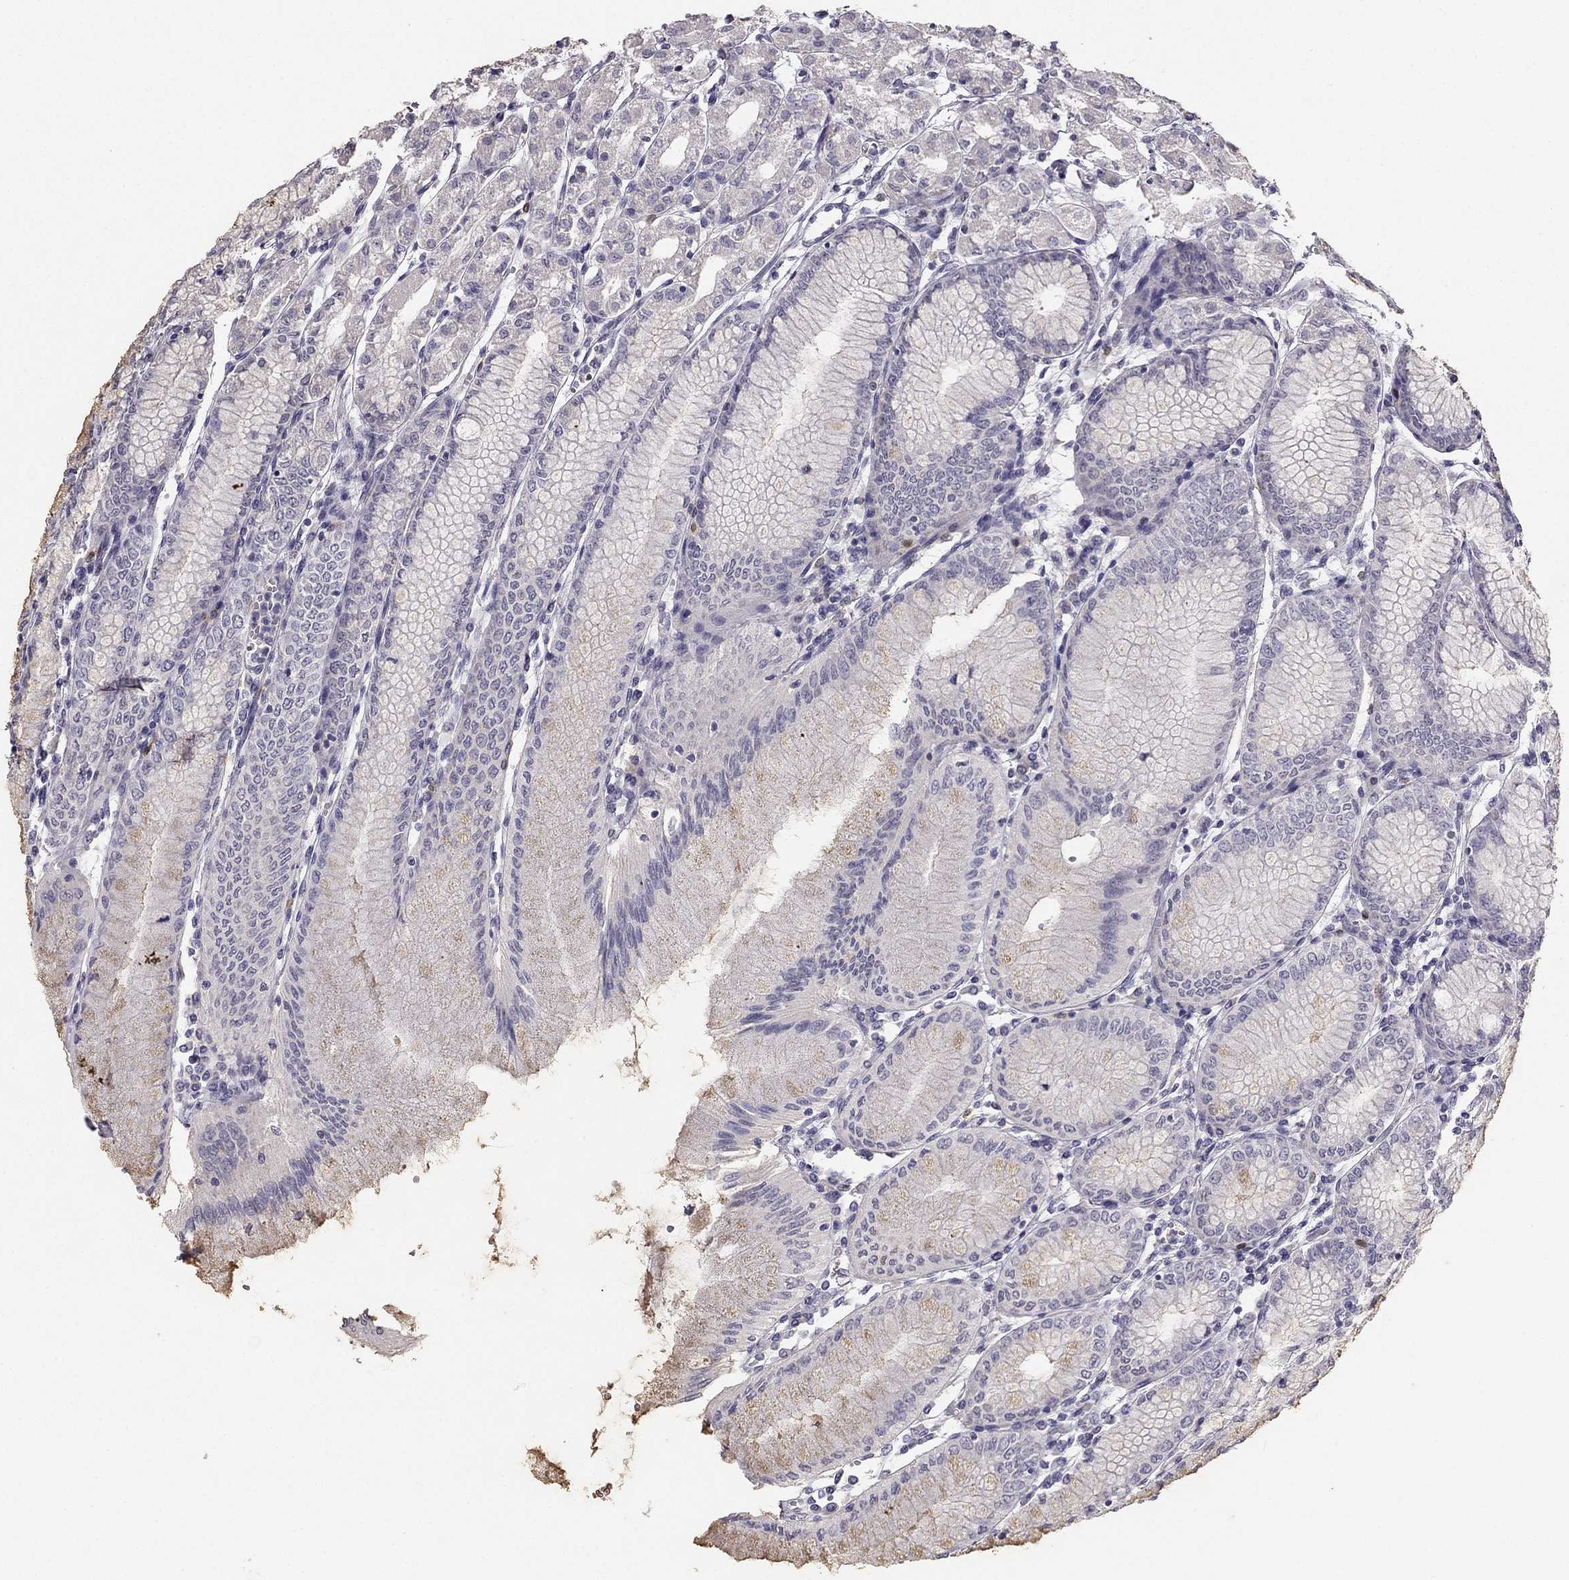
{"staining": {"intensity": "weak", "quantity": "<25%", "location": "cytoplasmic/membranous"}, "tissue": "stomach", "cell_type": "Glandular cells", "image_type": "normal", "snomed": [{"axis": "morphology", "description": "Normal tissue, NOS"}, {"axis": "topography", "description": "Skeletal muscle"}, {"axis": "topography", "description": "Stomach"}], "caption": "IHC image of unremarkable stomach: human stomach stained with DAB displays no significant protein positivity in glandular cells.", "gene": "CALB2", "patient": {"sex": "female", "age": 57}}